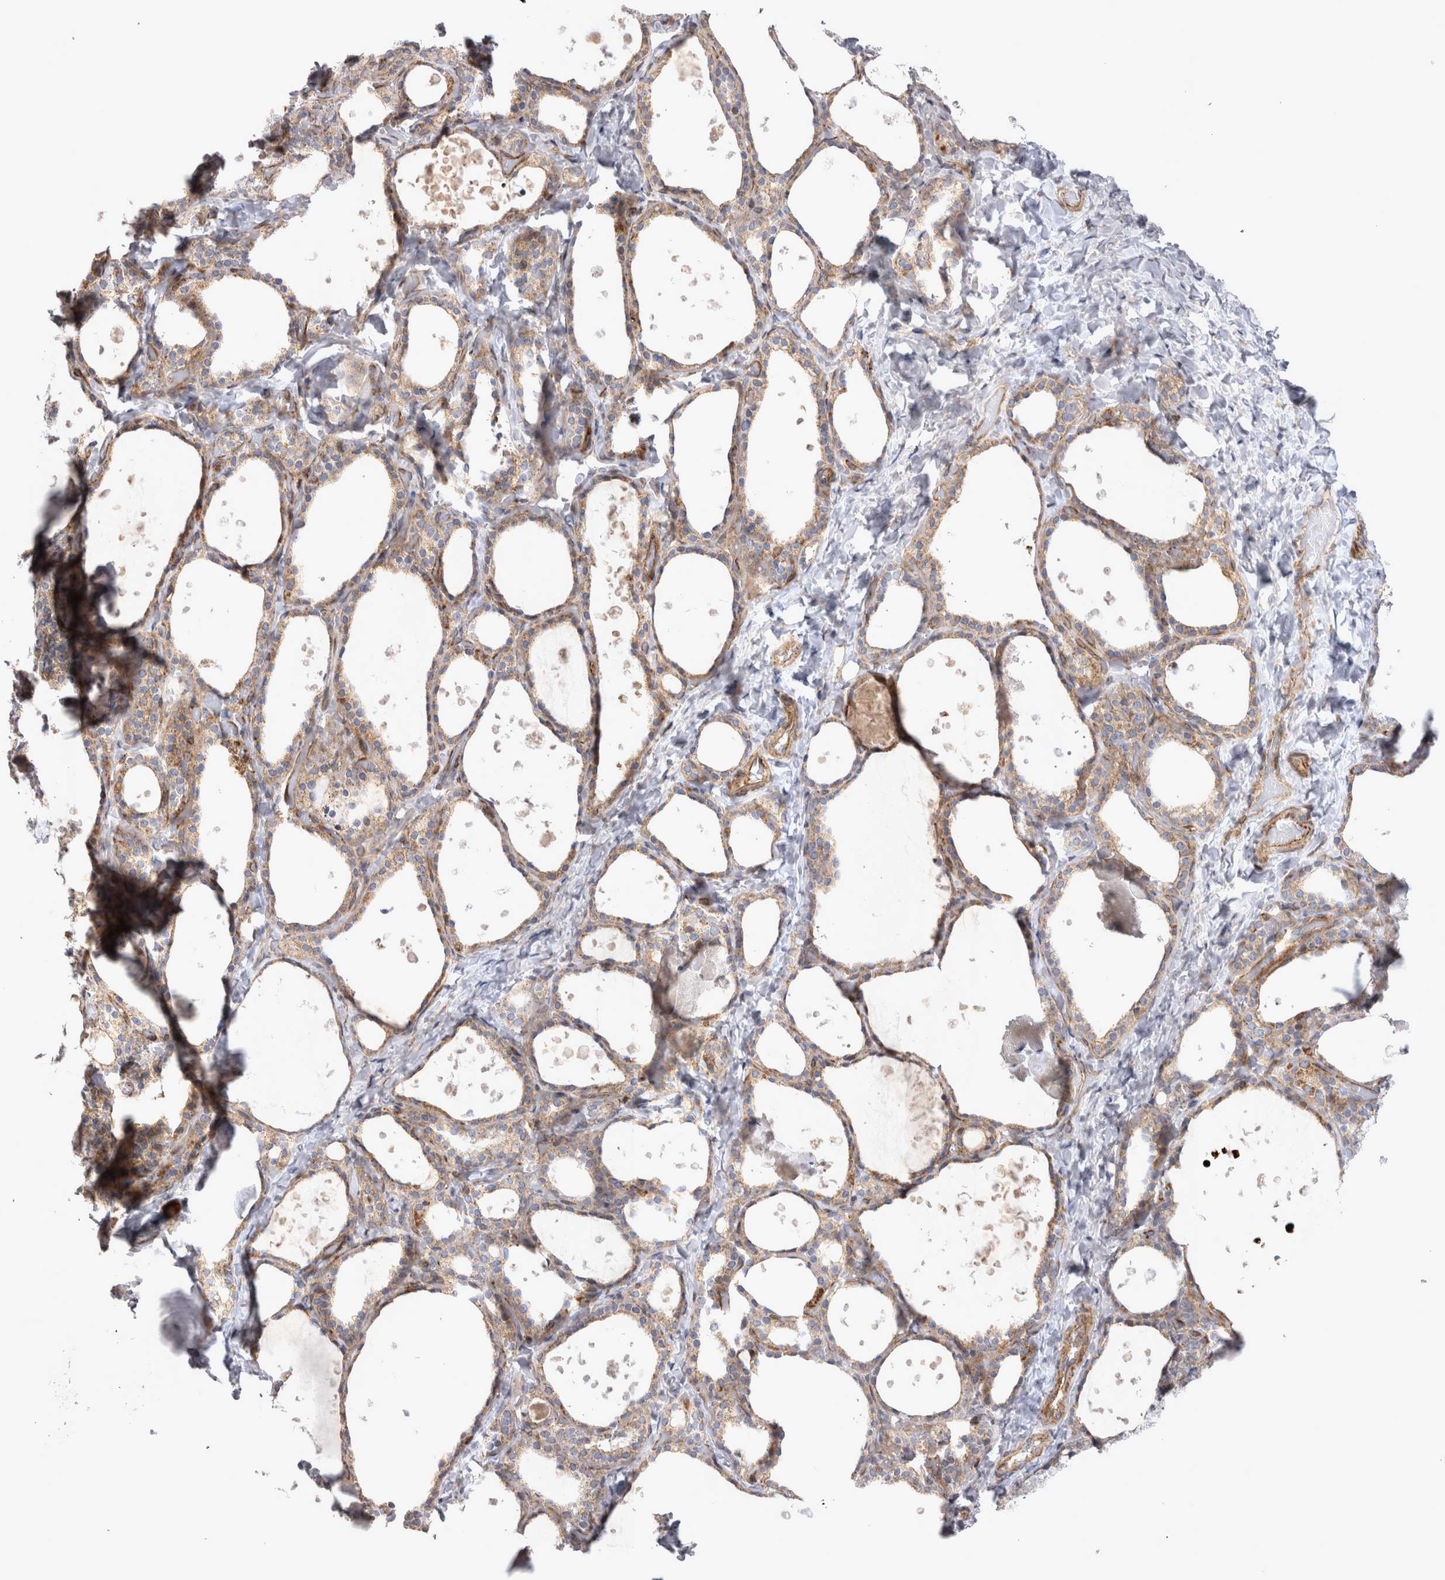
{"staining": {"intensity": "moderate", "quantity": ">75%", "location": "cytoplasmic/membranous"}, "tissue": "thyroid gland", "cell_type": "Glandular cells", "image_type": "normal", "snomed": [{"axis": "morphology", "description": "Normal tissue, NOS"}, {"axis": "topography", "description": "Thyroid gland"}], "caption": "A brown stain highlights moderate cytoplasmic/membranous staining of a protein in glandular cells of benign thyroid gland. (IHC, brightfield microscopy, high magnification).", "gene": "TSPOAP1", "patient": {"sex": "female", "age": 44}}